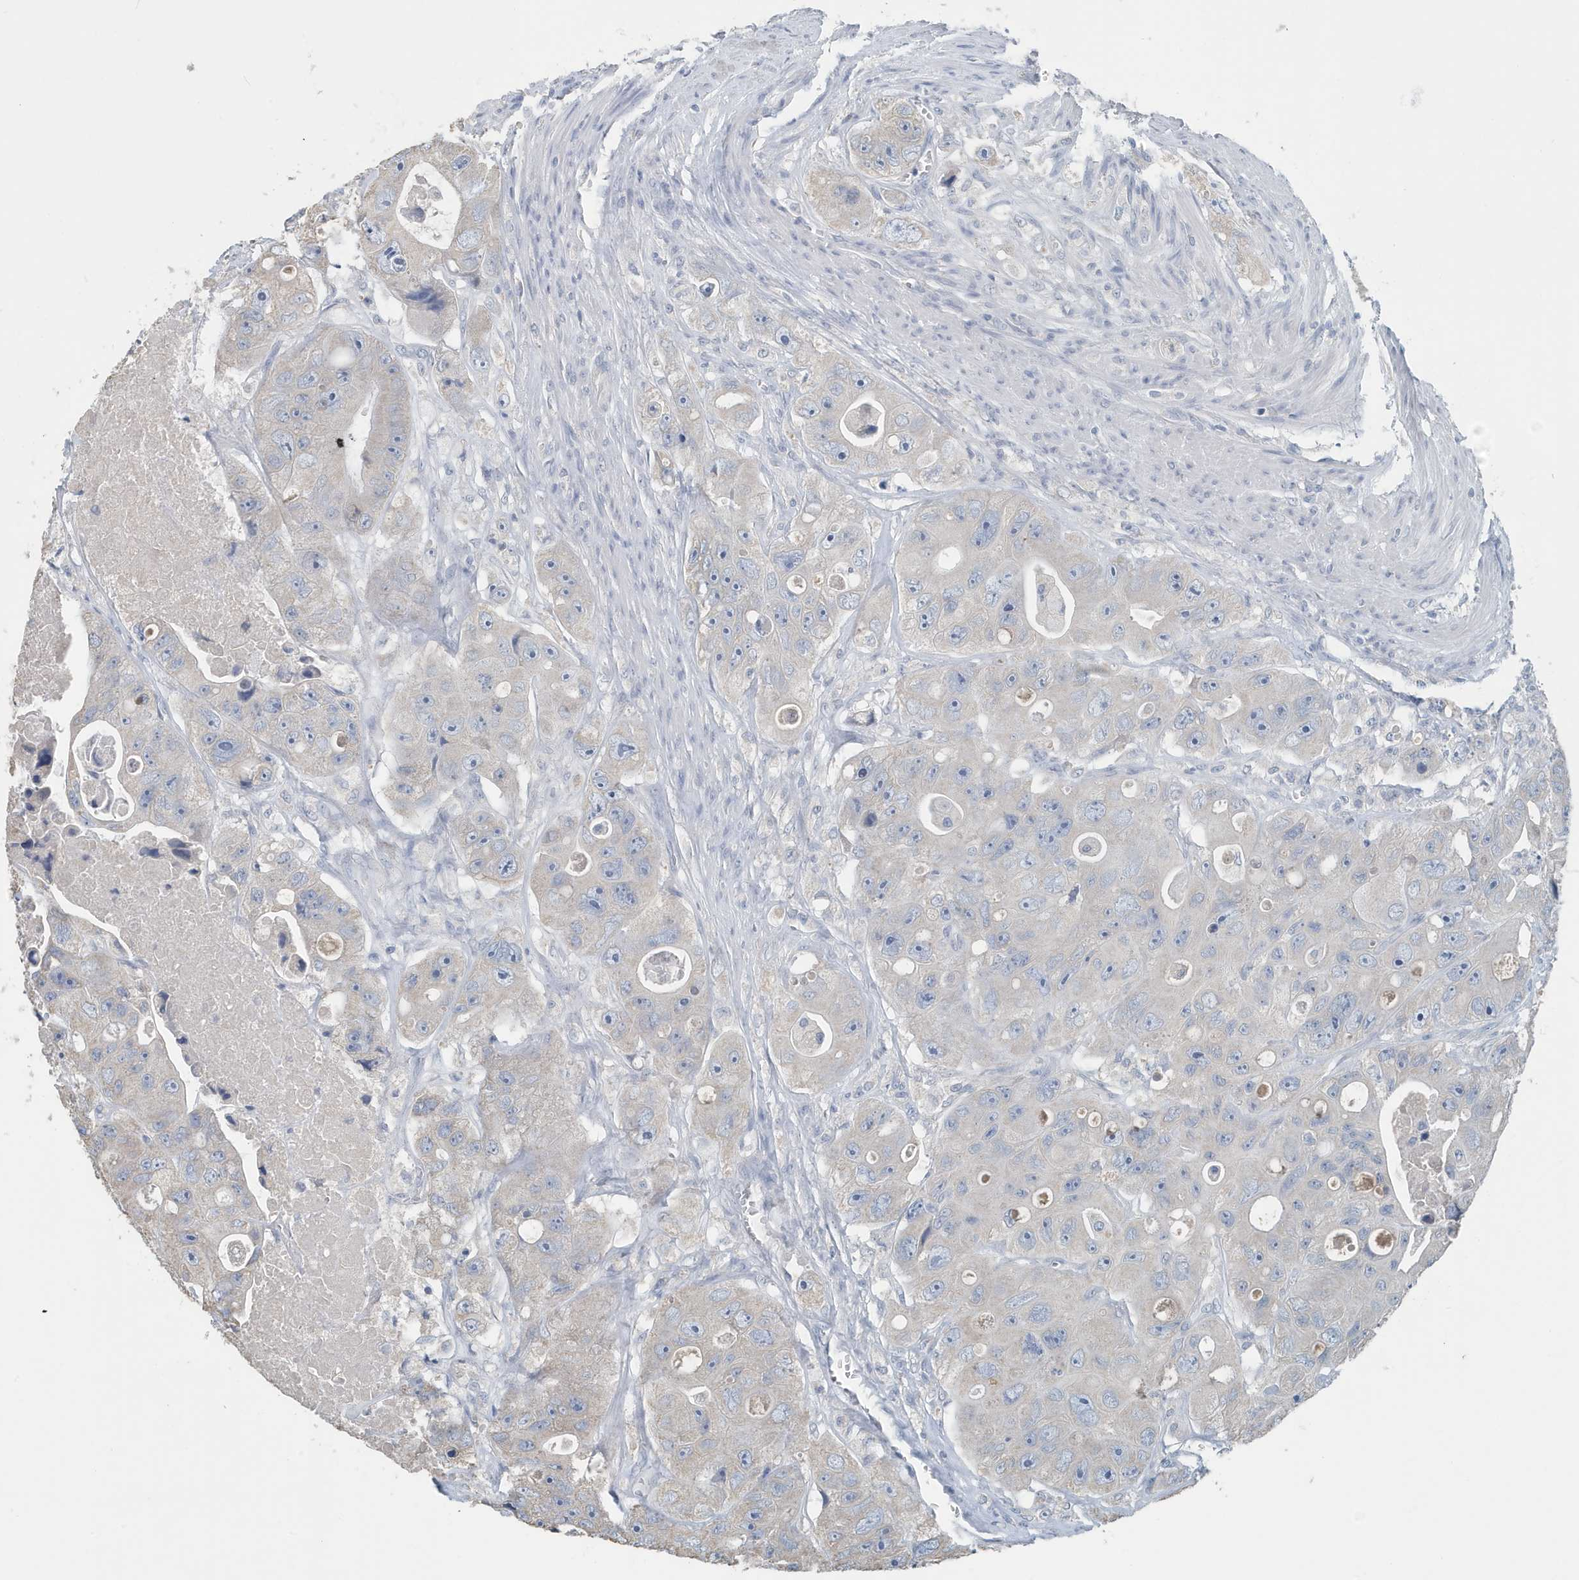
{"staining": {"intensity": "negative", "quantity": "none", "location": "none"}, "tissue": "colorectal cancer", "cell_type": "Tumor cells", "image_type": "cancer", "snomed": [{"axis": "morphology", "description": "Adenocarcinoma, NOS"}, {"axis": "topography", "description": "Colon"}], "caption": "This histopathology image is of colorectal cancer (adenocarcinoma) stained with IHC to label a protein in brown with the nuclei are counter-stained blue. There is no staining in tumor cells.", "gene": "UGT2B4", "patient": {"sex": "female", "age": 46}}